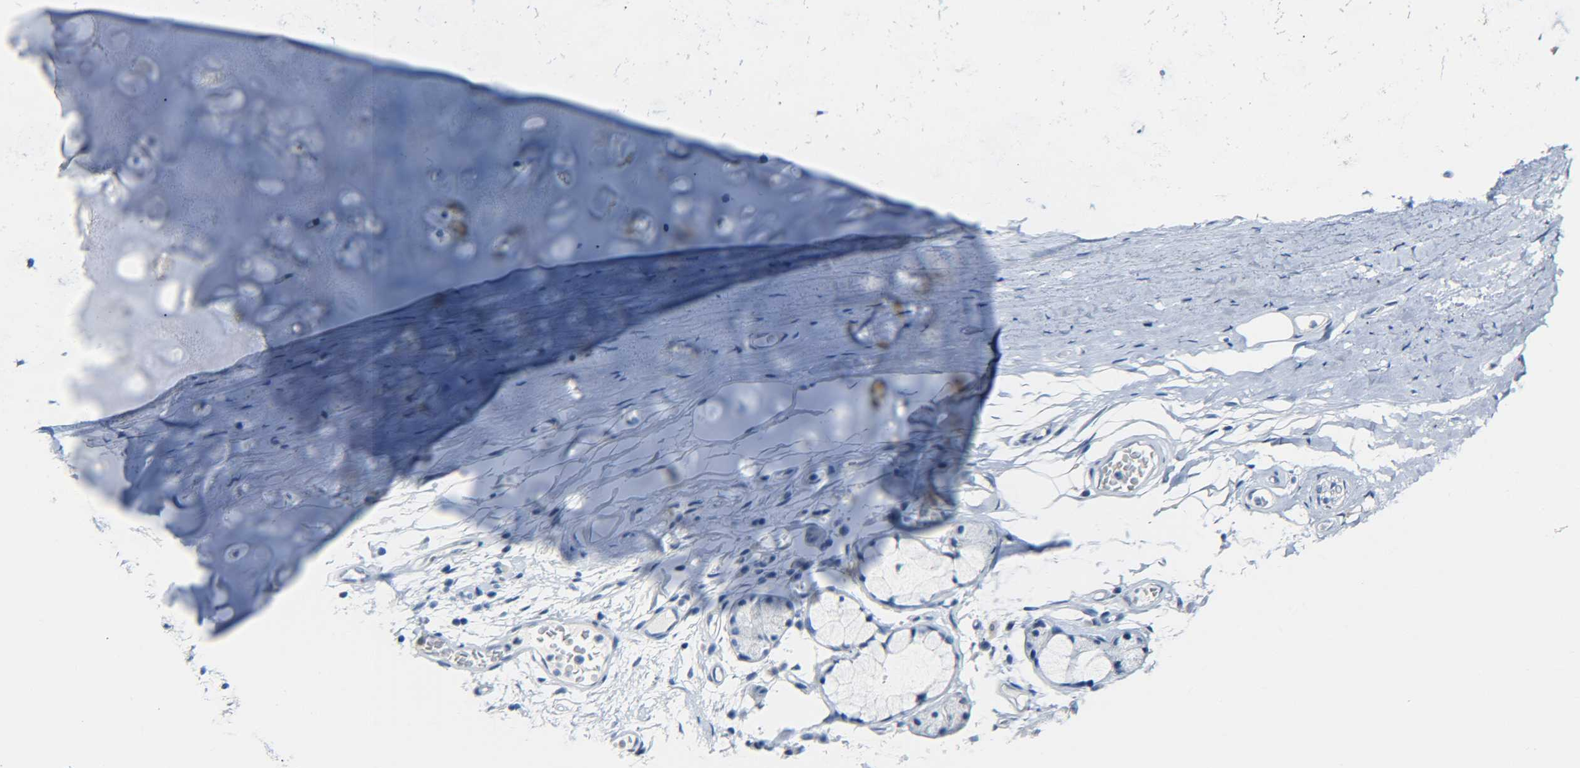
{"staining": {"intensity": "negative", "quantity": "none", "location": "none"}, "tissue": "adipose tissue", "cell_type": "Adipocytes", "image_type": "normal", "snomed": [{"axis": "morphology", "description": "Normal tissue, NOS"}, {"axis": "topography", "description": "Cartilage tissue"}, {"axis": "topography", "description": "Bronchus"}], "caption": "Protein analysis of benign adipose tissue shows no significant expression in adipocytes. (DAB (3,3'-diaminobenzidine) immunohistochemistry (IHC) with hematoxylin counter stain).", "gene": "C15orf48", "patient": {"sex": "female", "age": 73}}